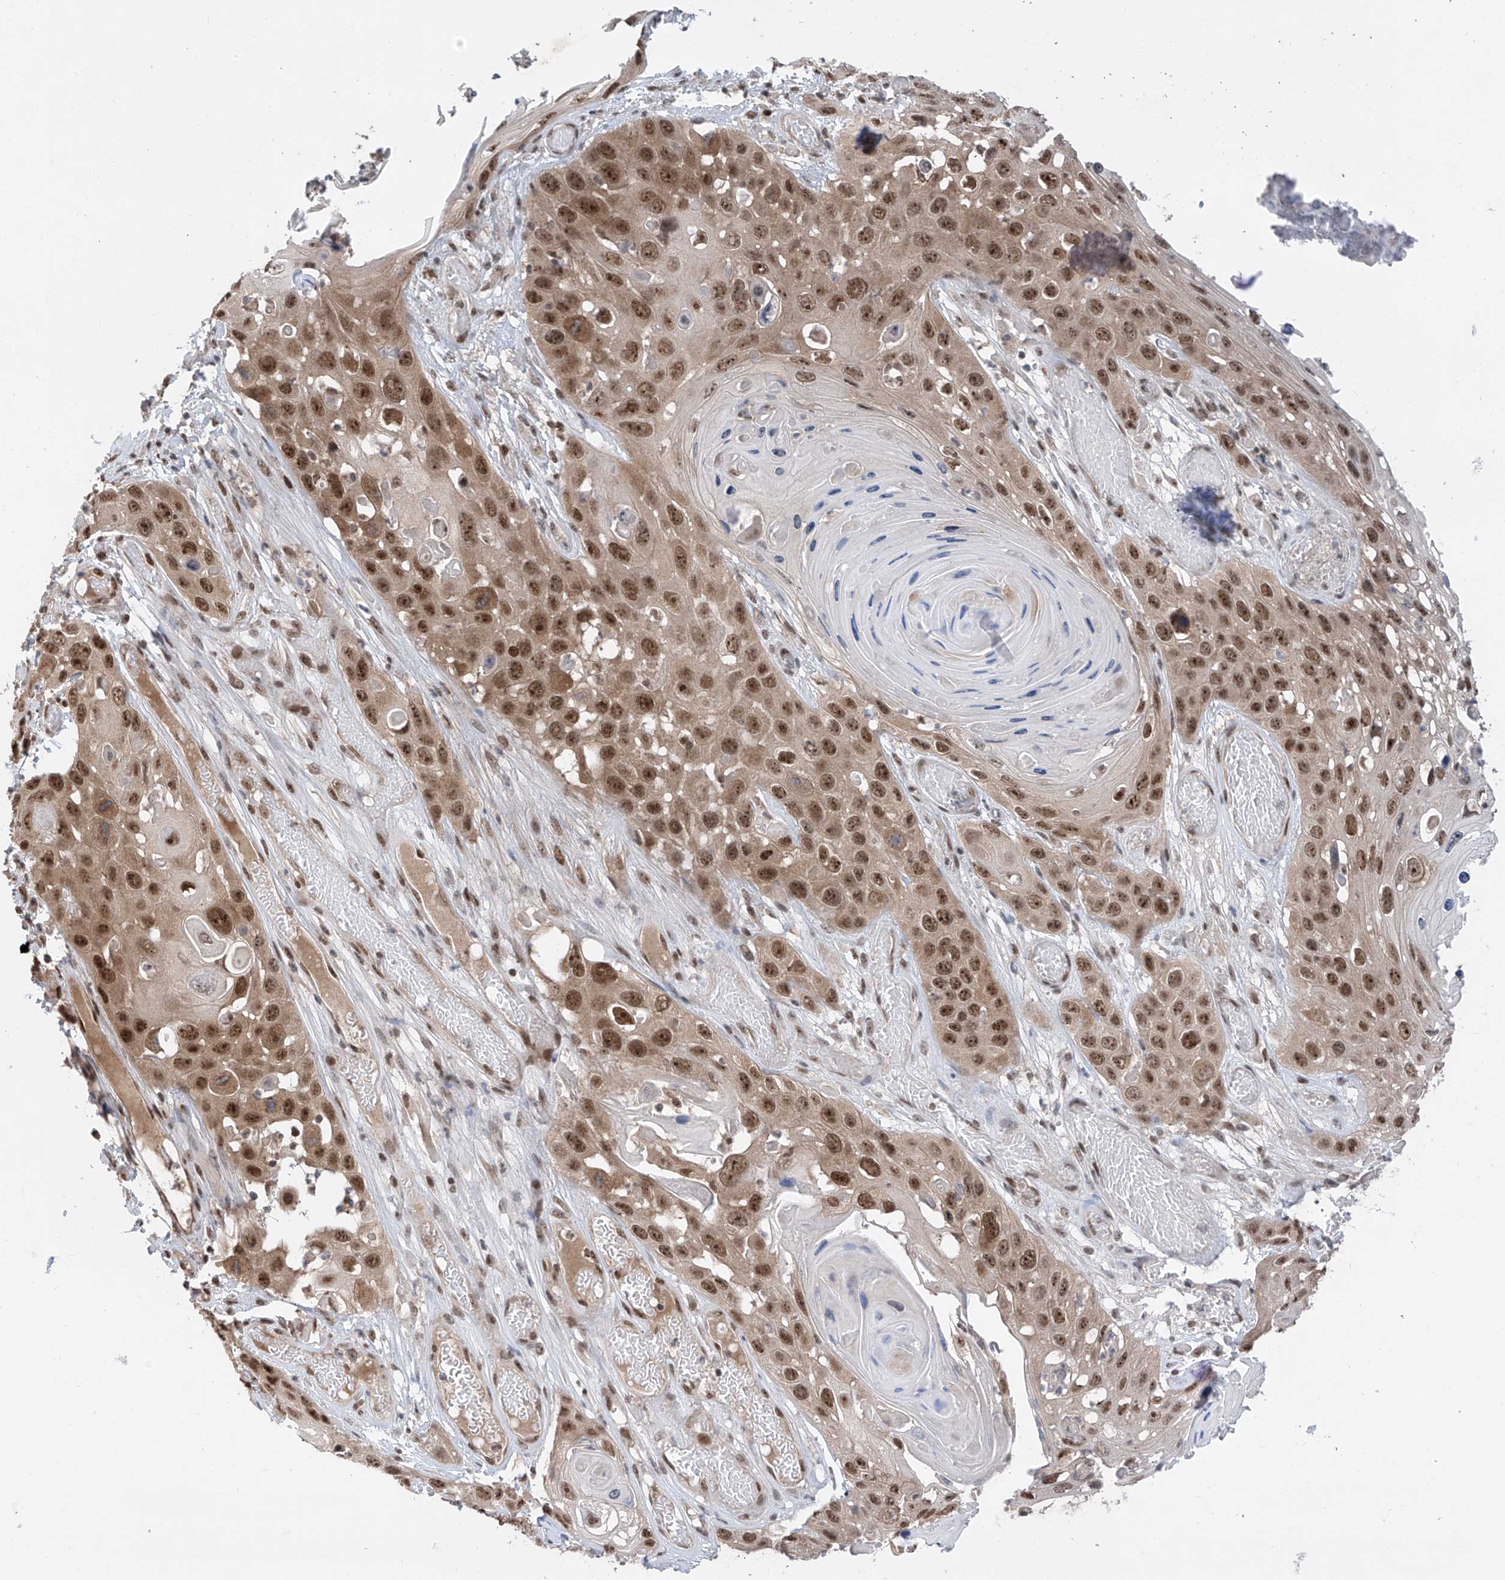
{"staining": {"intensity": "moderate", "quantity": ">75%", "location": "nuclear"}, "tissue": "skin cancer", "cell_type": "Tumor cells", "image_type": "cancer", "snomed": [{"axis": "morphology", "description": "Squamous cell carcinoma, NOS"}, {"axis": "topography", "description": "Skin"}], "caption": "Brown immunohistochemical staining in squamous cell carcinoma (skin) shows moderate nuclear expression in approximately >75% of tumor cells.", "gene": "RPAIN", "patient": {"sex": "male", "age": 55}}